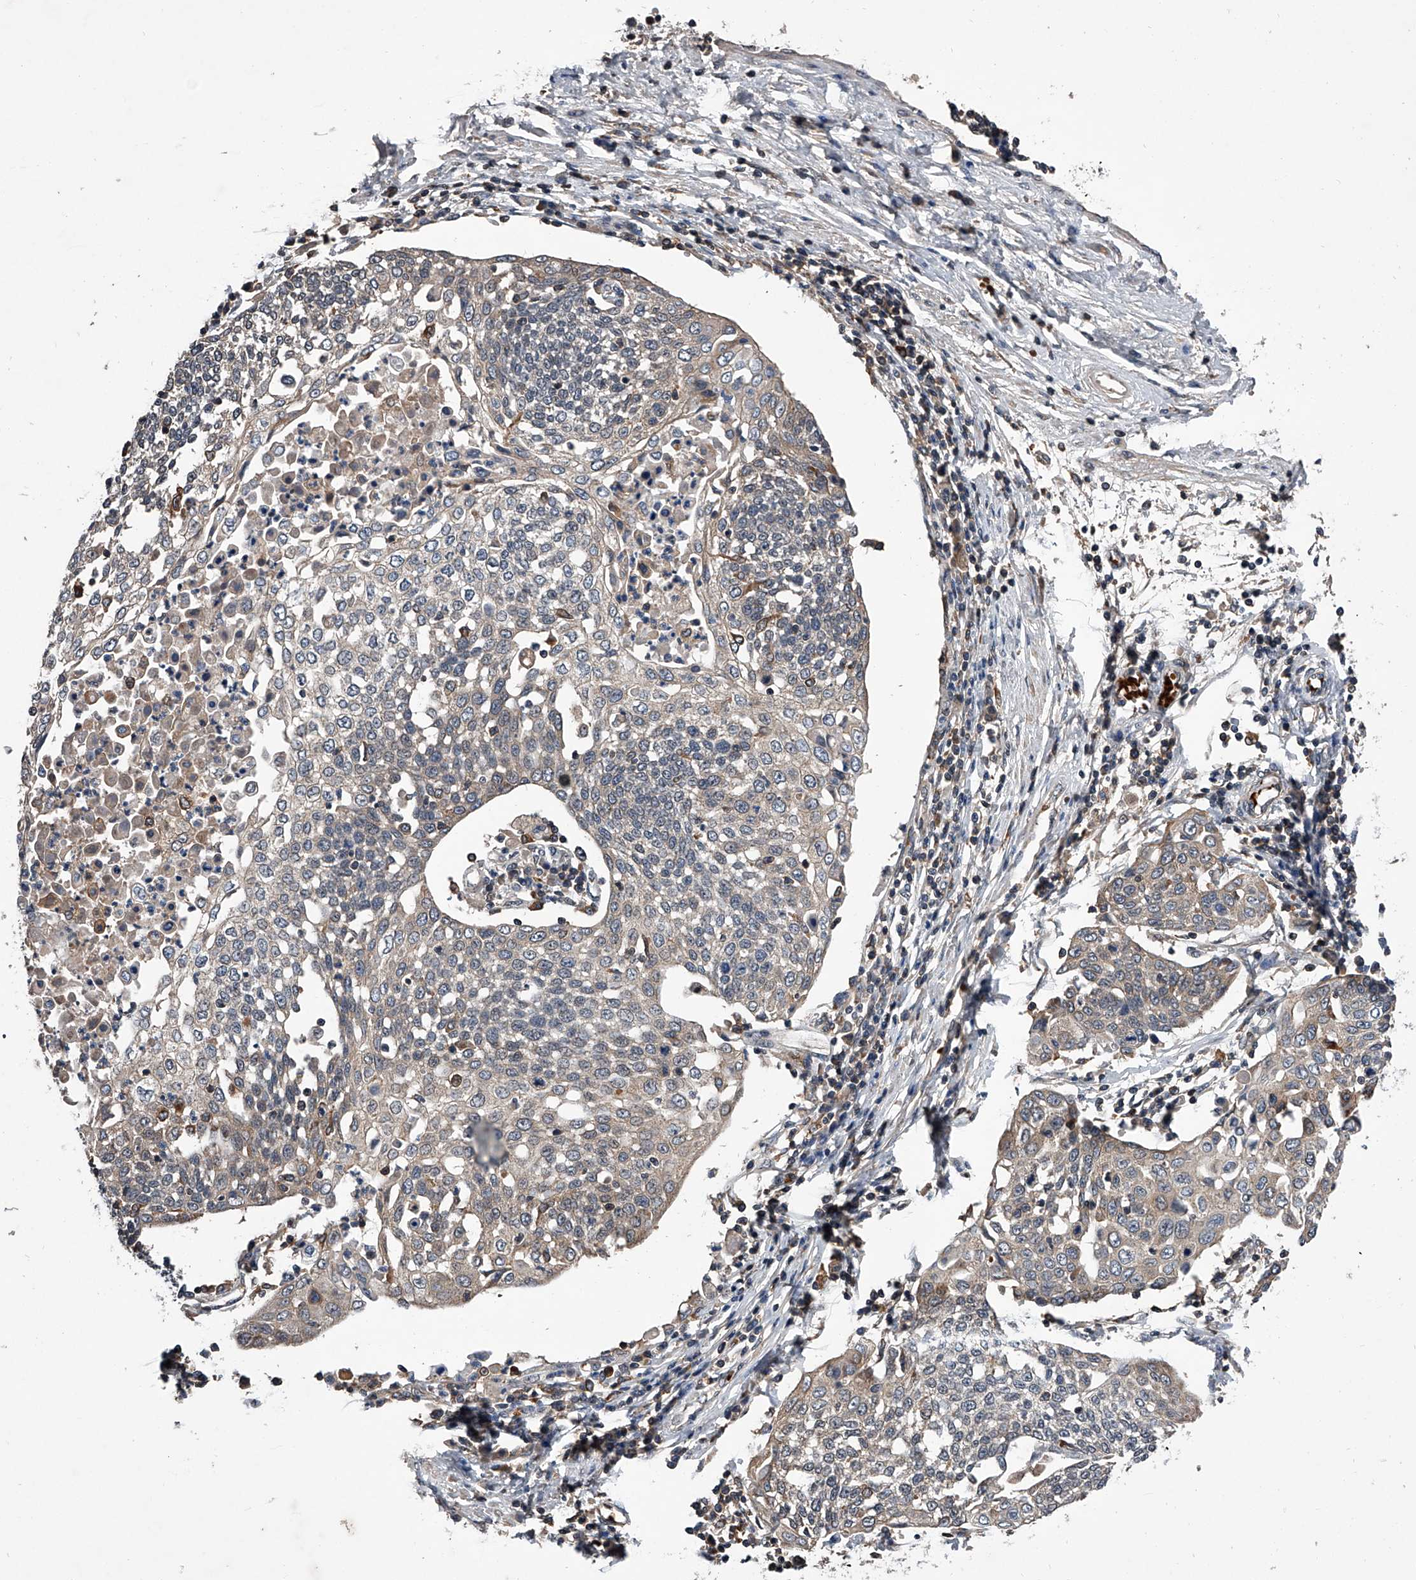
{"staining": {"intensity": "negative", "quantity": "none", "location": "none"}, "tissue": "cervical cancer", "cell_type": "Tumor cells", "image_type": "cancer", "snomed": [{"axis": "morphology", "description": "Squamous cell carcinoma, NOS"}, {"axis": "topography", "description": "Cervix"}], "caption": "Immunohistochemistry image of human cervical squamous cell carcinoma stained for a protein (brown), which shows no expression in tumor cells.", "gene": "ZNF30", "patient": {"sex": "female", "age": 34}}